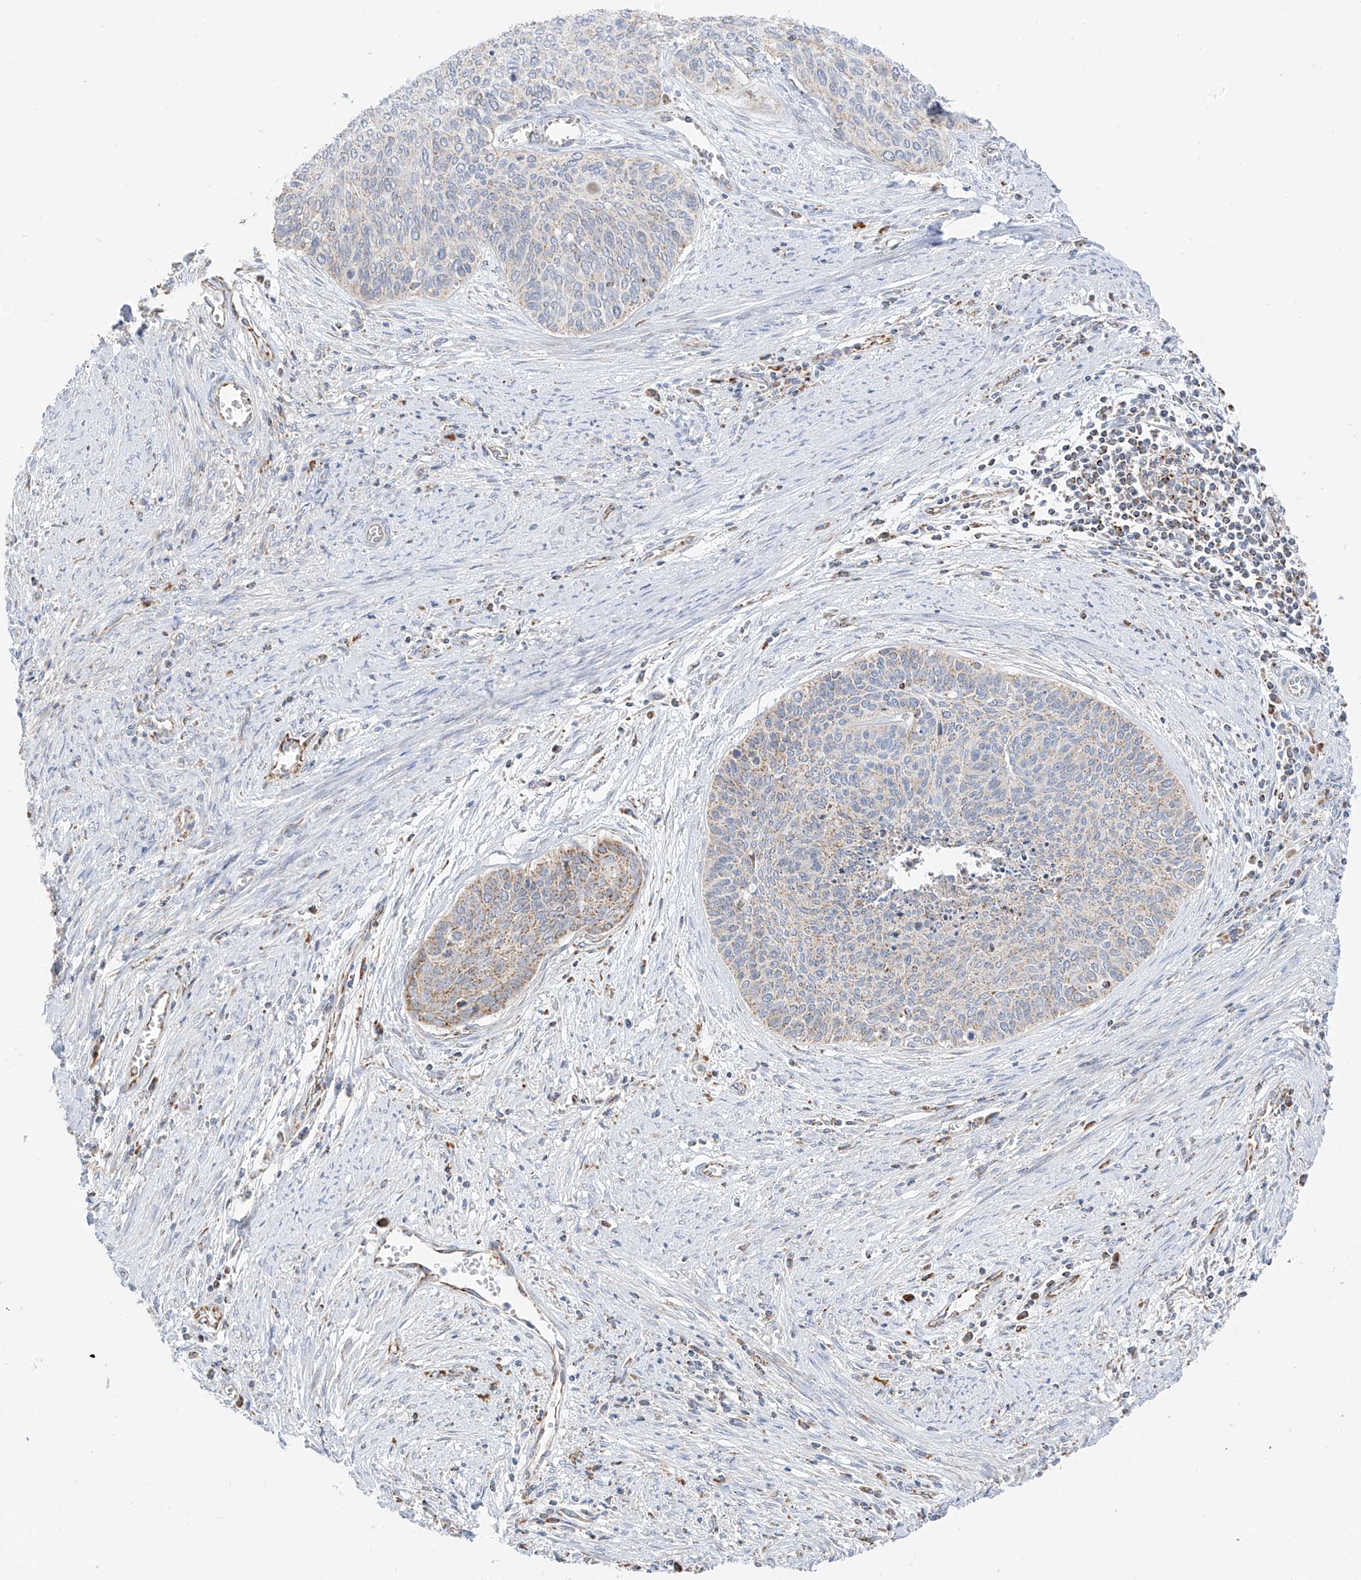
{"staining": {"intensity": "weak", "quantity": "<25%", "location": "cytoplasmic/membranous"}, "tissue": "cervical cancer", "cell_type": "Tumor cells", "image_type": "cancer", "snomed": [{"axis": "morphology", "description": "Squamous cell carcinoma, NOS"}, {"axis": "topography", "description": "Cervix"}], "caption": "High power microscopy micrograph of an immunohistochemistry (IHC) image of squamous cell carcinoma (cervical), revealing no significant expression in tumor cells. The staining is performed using DAB brown chromogen with nuclei counter-stained in using hematoxylin.", "gene": "ETHE1", "patient": {"sex": "female", "age": 55}}